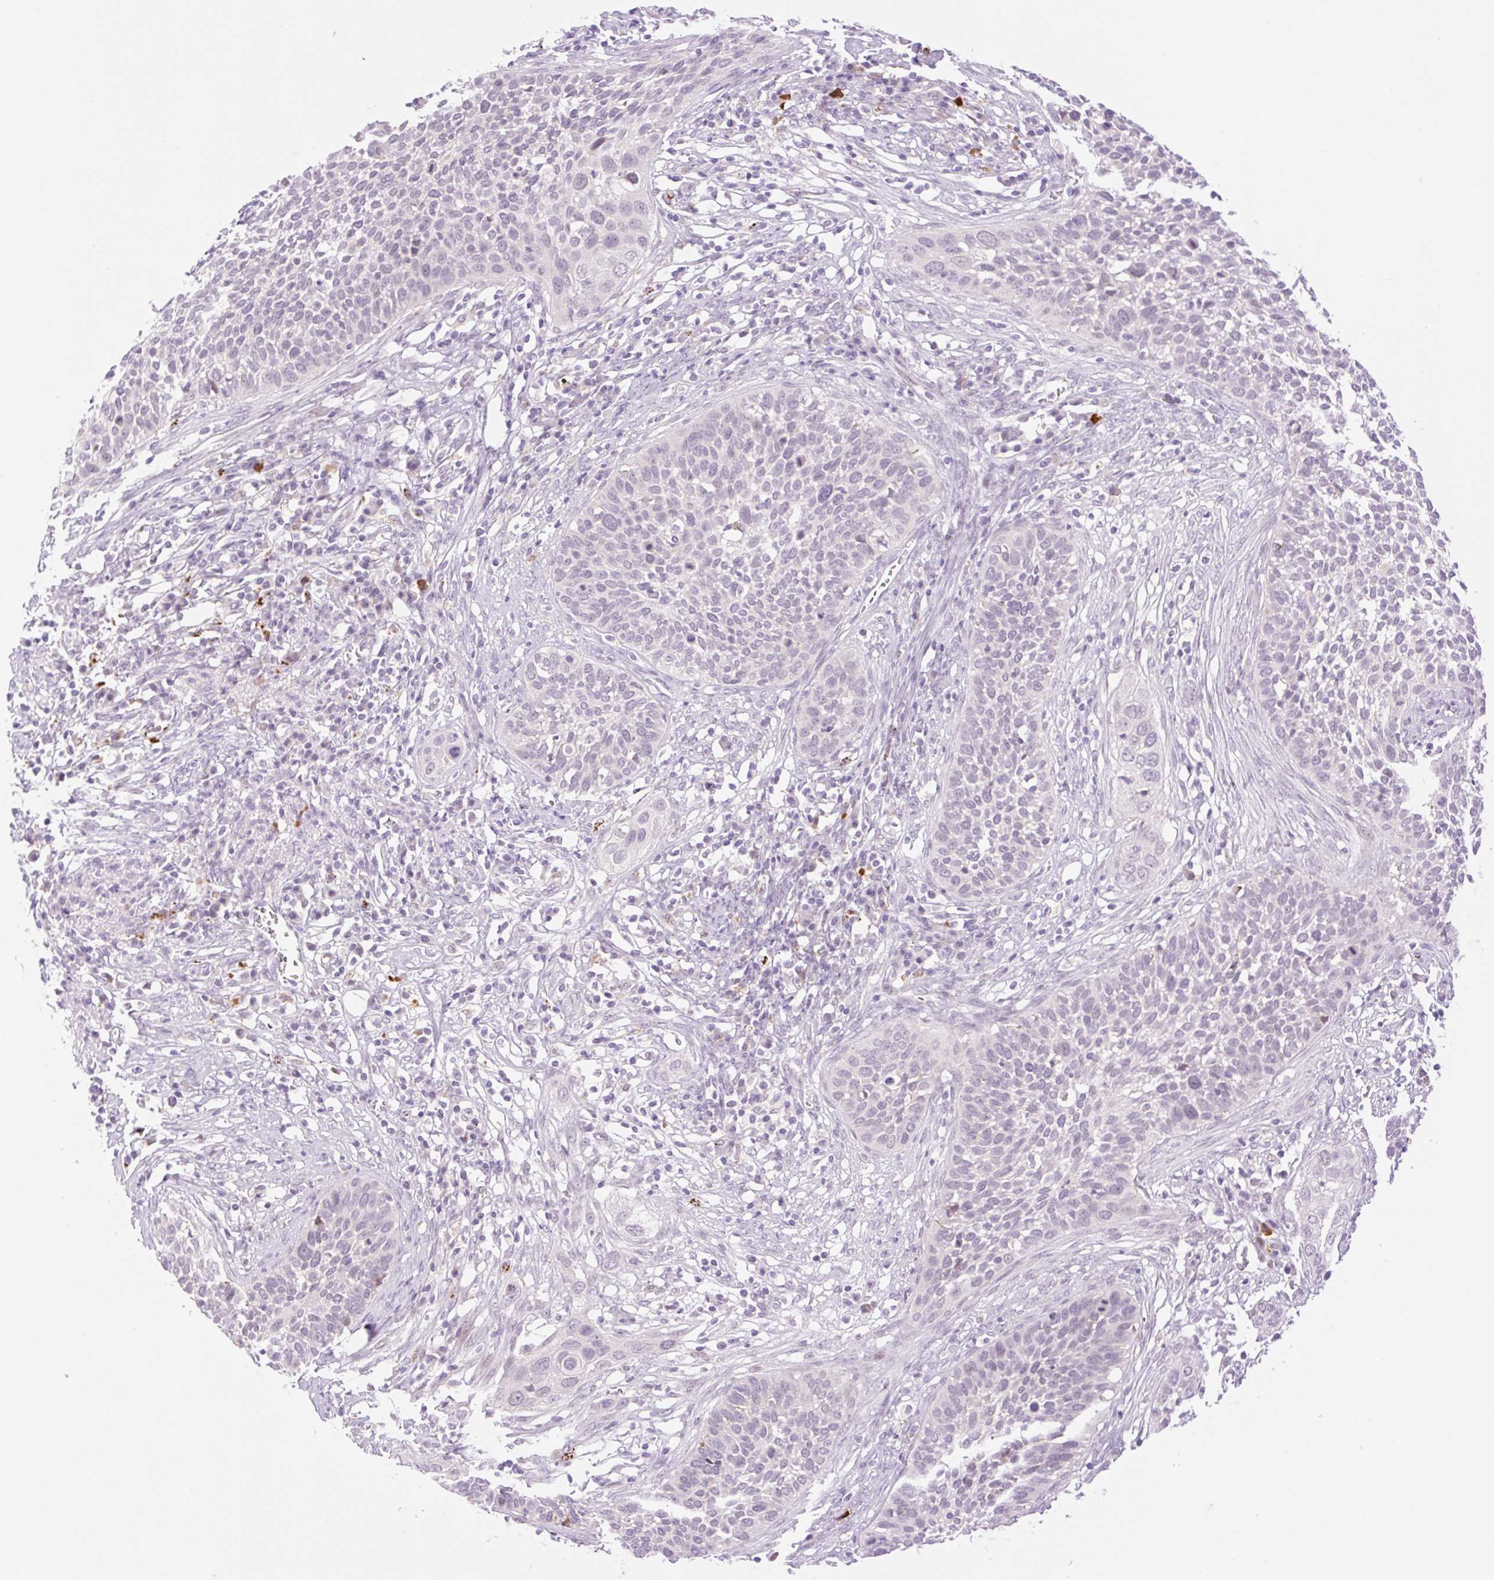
{"staining": {"intensity": "negative", "quantity": "none", "location": "none"}, "tissue": "cervical cancer", "cell_type": "Tumor cells", "image_type": "cancer", "snomed": [{"axis": "morphology", "description": "Squamous cell carcinoma, NOS"}, {"axis": "topography", "description": "Cervix"}], "caption": "High power microscopy micrograph of an immunohistochemistry histopathology image of cervical cancer (squamous cell carcinoma), revealing no significant expression in tumor cells. (DAB (3,3'-diaminobenzidine) IHC, high magnification).", "gene": "SPRYD4", "patient": {"sex": "female", "age": 34}}